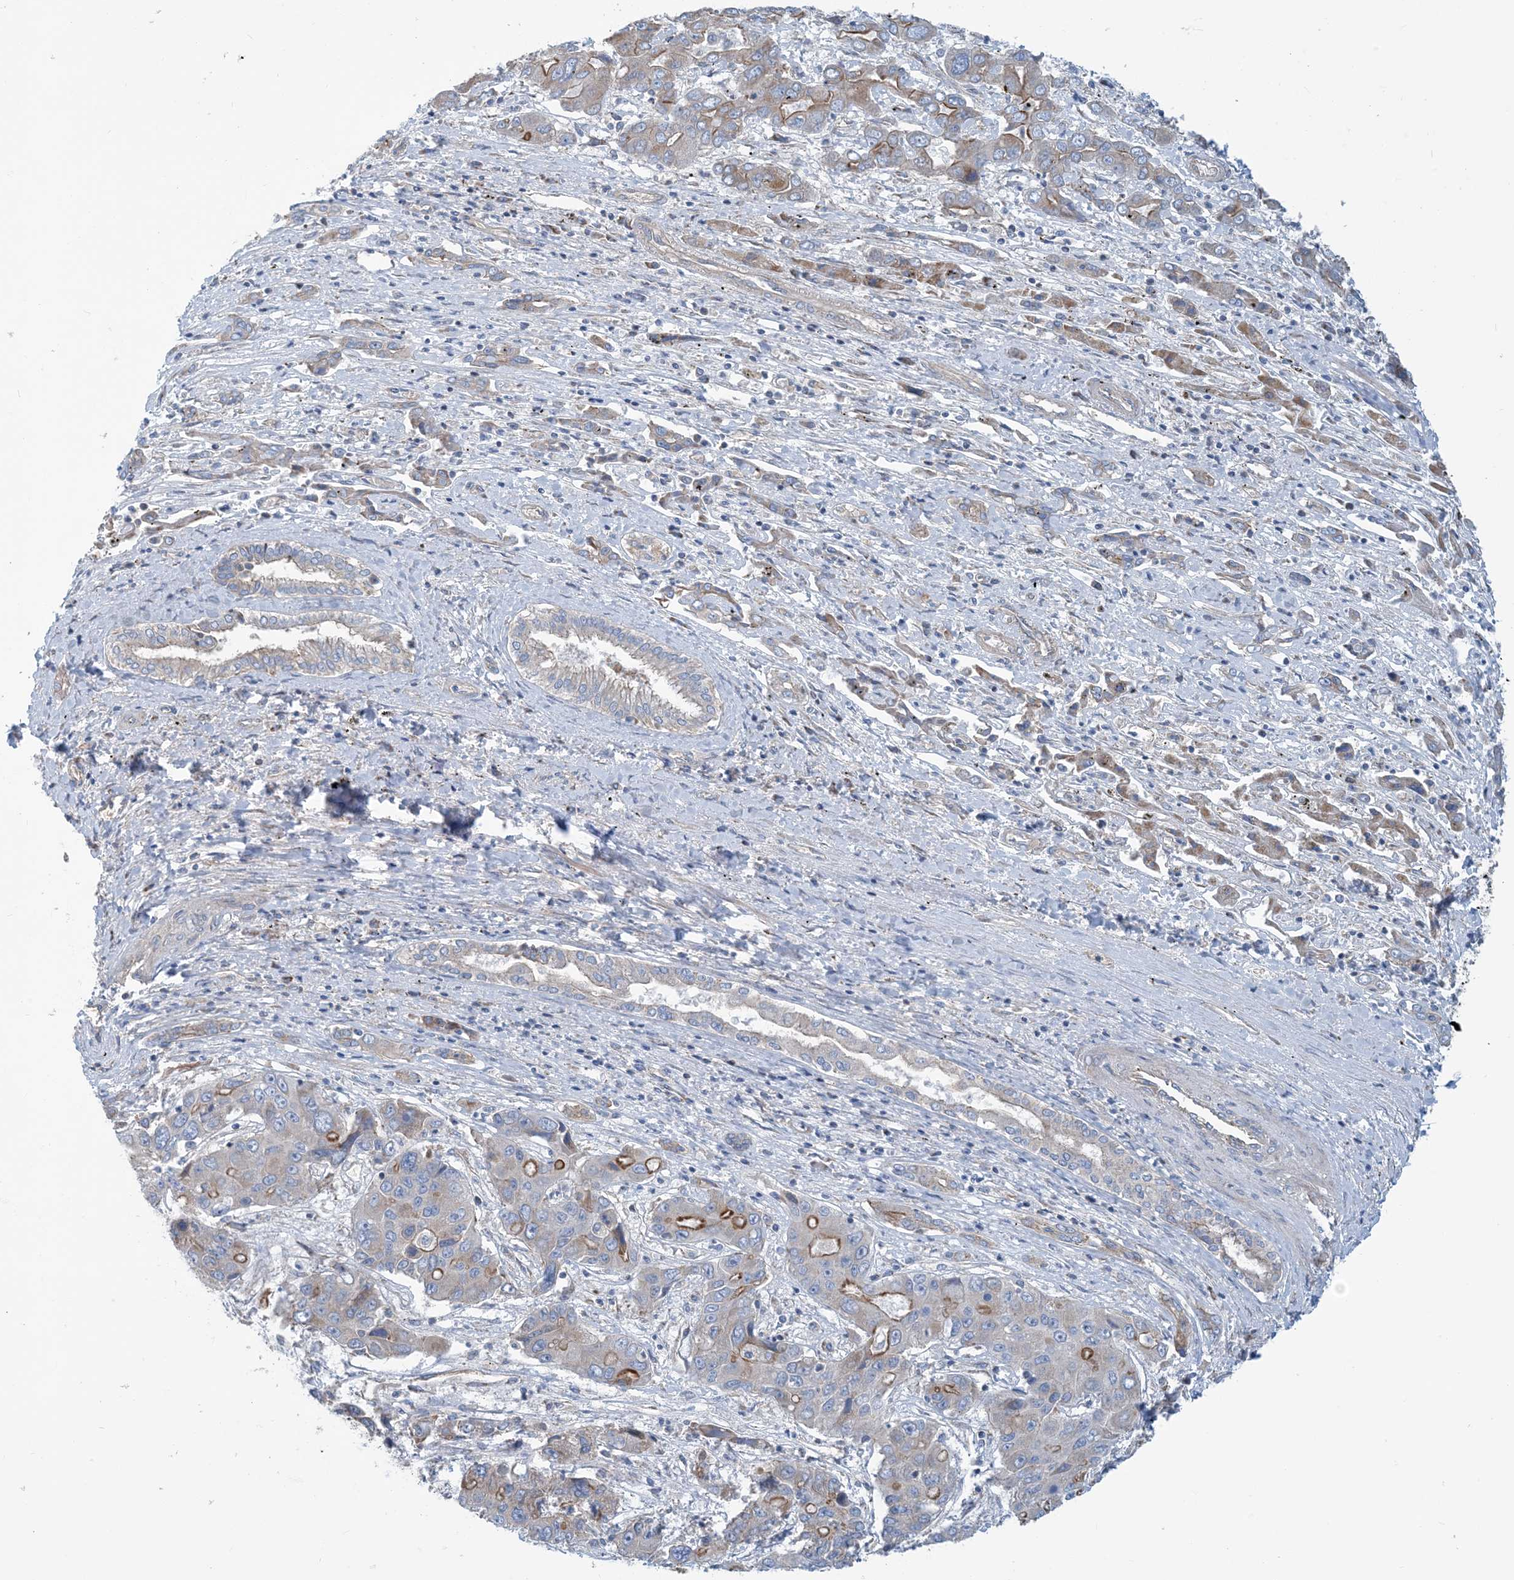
{"staining": {"intensity": "moderate", "quantity": "<25%", "location": "cytoplasmic/membranous"}, "tissue": "liver cancer", "cell_type": "Tumor cells", "image_type": "cancer", "snomed": [{"axis": "morphology", "description": "Cholangiocarcinoma"}, {"axis": "topography", "description": "Liver"}], "caption": "Protein expression analysis of human liver cholangiocarcinoma reveals moderate cytoplasmic/membranous staining in approximately <25% of tumor cells. Ihc stains the protein of interest in brown and the nuclei are stained blue.", "gene": "PHOSPHO2", "patient": {"sex": "male", "age": 67}}